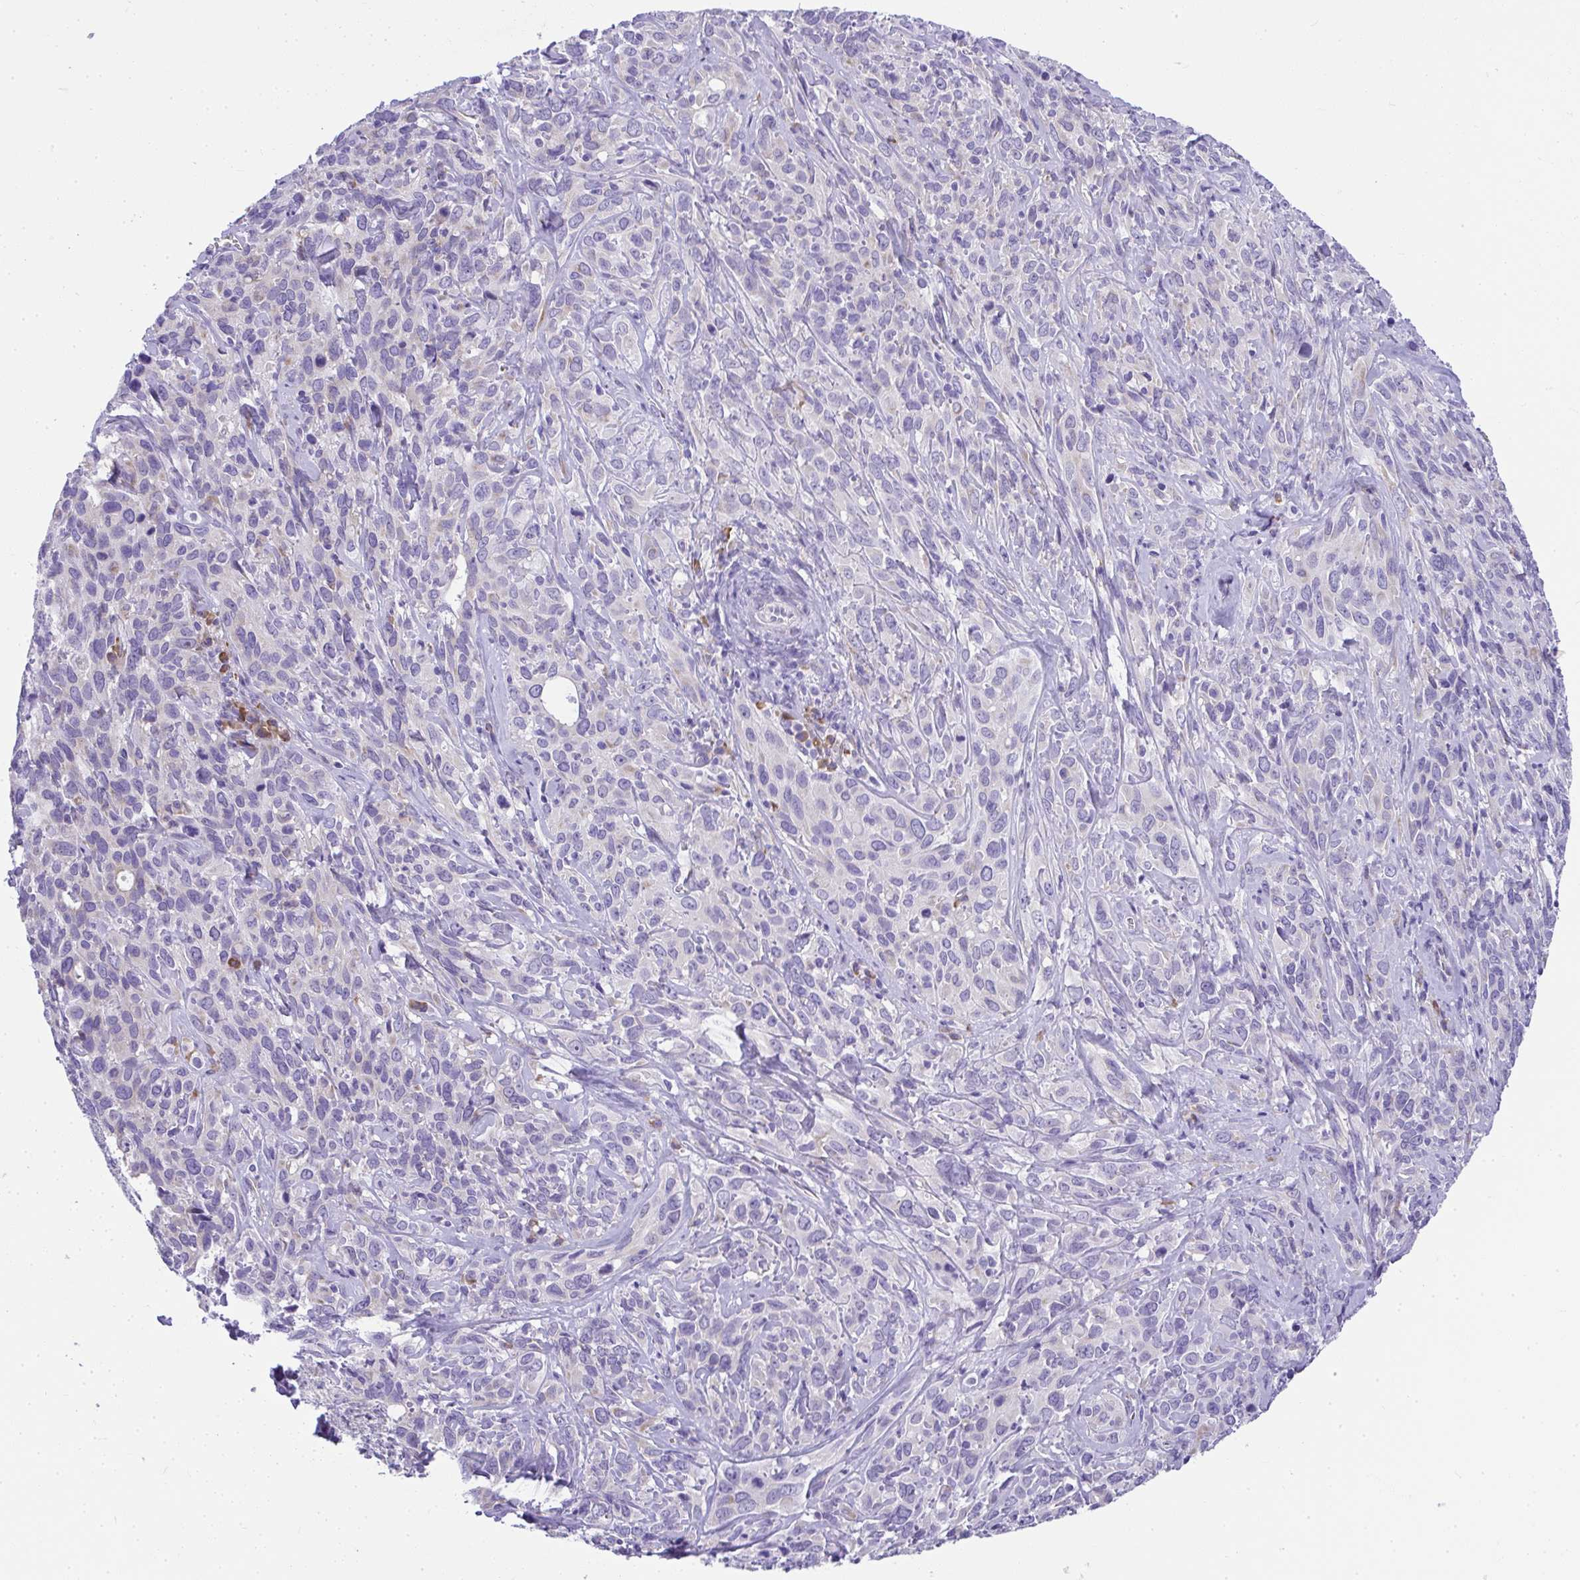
{"staining": {"intensity": "negative", "quantity": "none", "location": "none"}, "tissue": "cervical cancer", "cell_type": "Tumor cells", "image_type": "cancer", "snomed": [{"axis": "morphology", "description": "Normal tissue, NOS"}, {"axis": "morphology", "description": "Squamous cell carcinoma, NOS"}, {"axis": "topography", "description": "Cervix"}], "caption": "Tumor cells show no significant protein expression in cervical cancer.", "gene": "ADRA2C", "patient": {"sex": "female", "age": 51}}